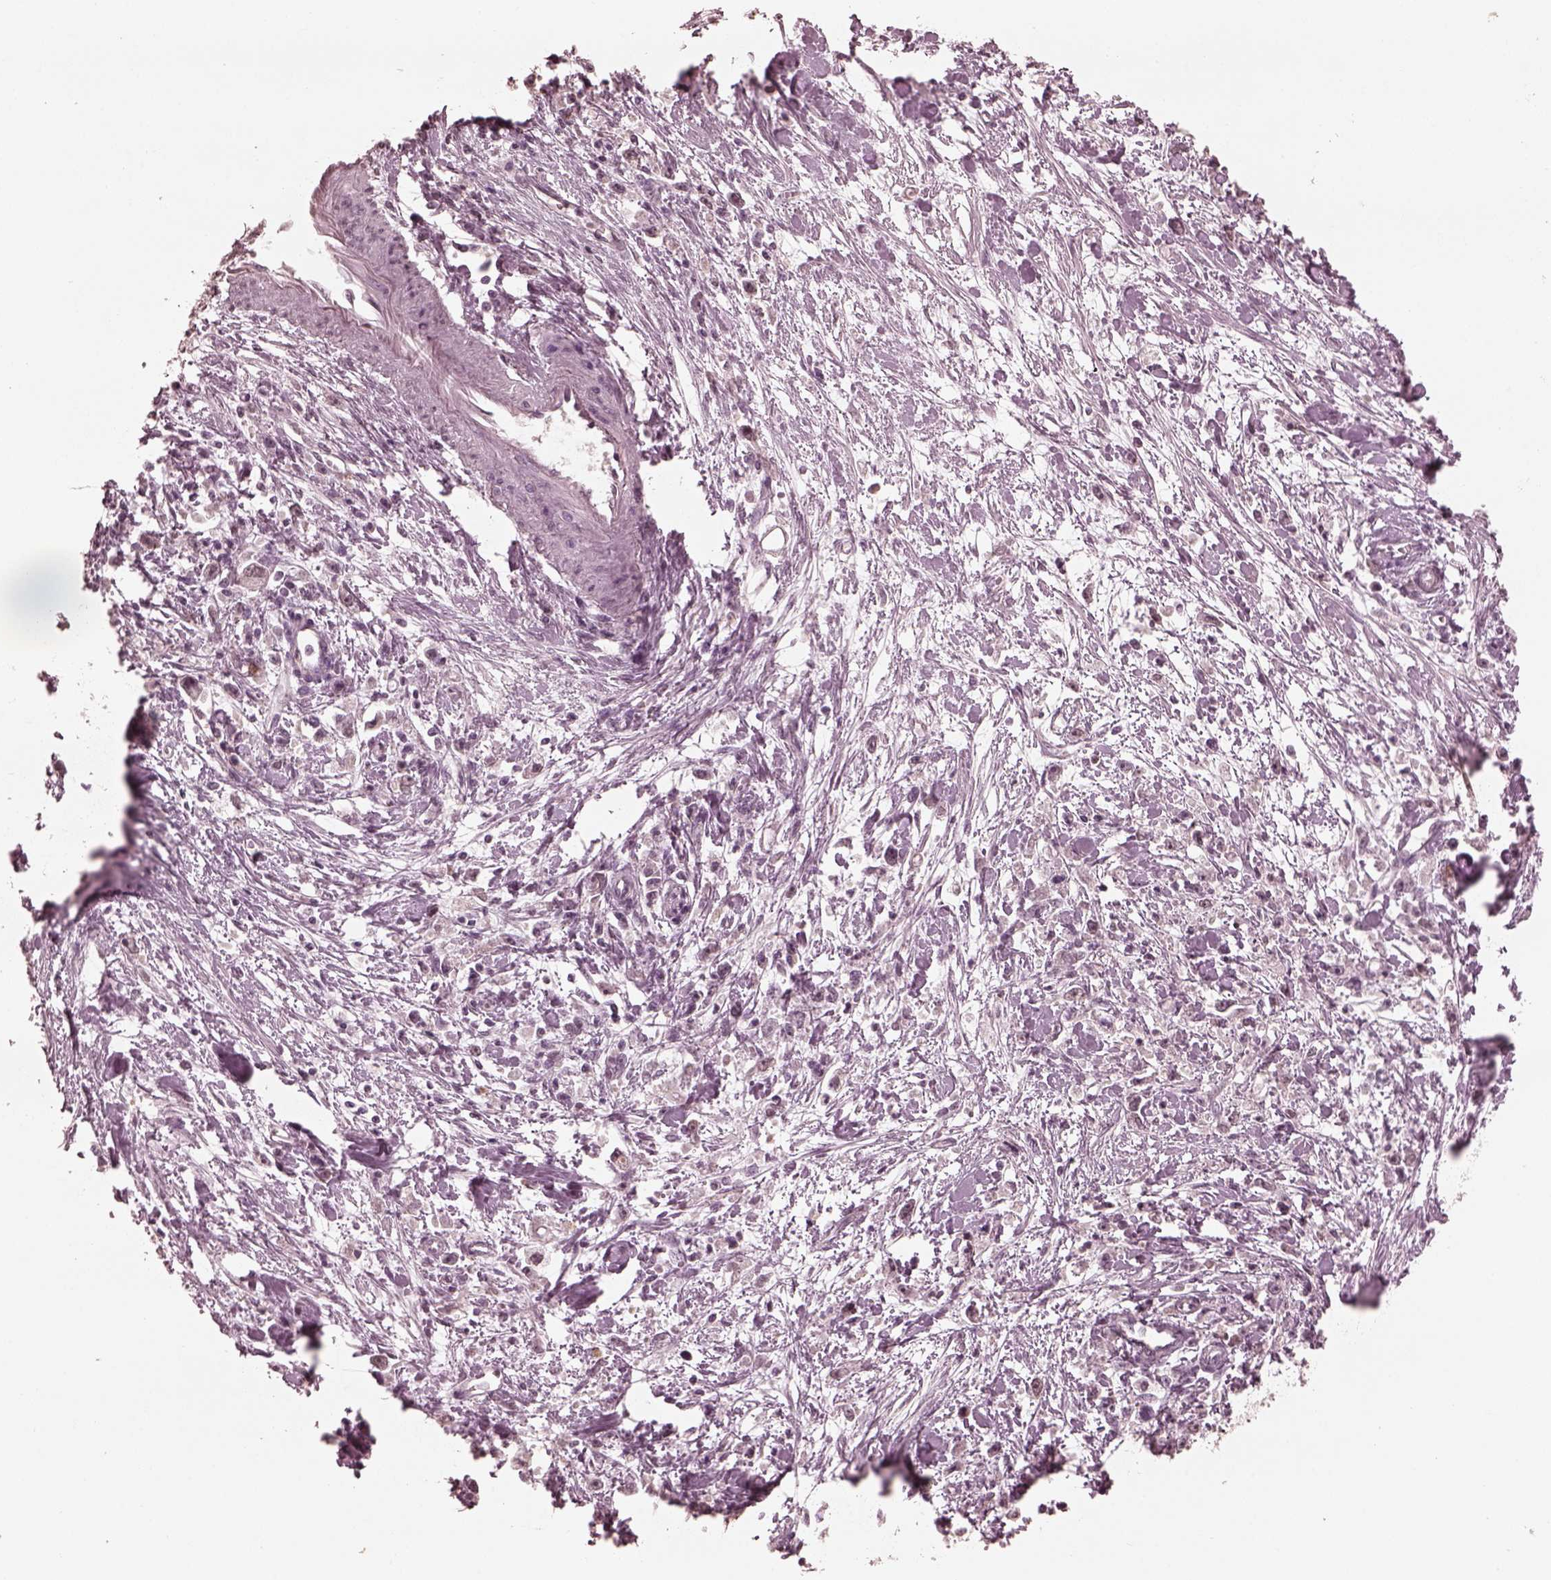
{"staining": {"intensity": "negative", "quantity": "none", "location": "none"}, "tissue": "stomach cancer", "cell_type": "Tumor cells", "image_type": "cancer", "snomed": [{"axis": "morphology", "description": "Adenocarcinoma, NOS"}, {"axis": "topography", "description": "Stomach"}], "caption": "Immunohistochemistry micrograph of neoplastic tissue: human stomach adenocarcinoma stained with DAB demonstrates no significant protein positivity in tumor cells. (Immunohistochemistry, brightfield microscopy, high magnification).", "gene": "KRT79", "patient": {"sex": "female", "age": 59}}